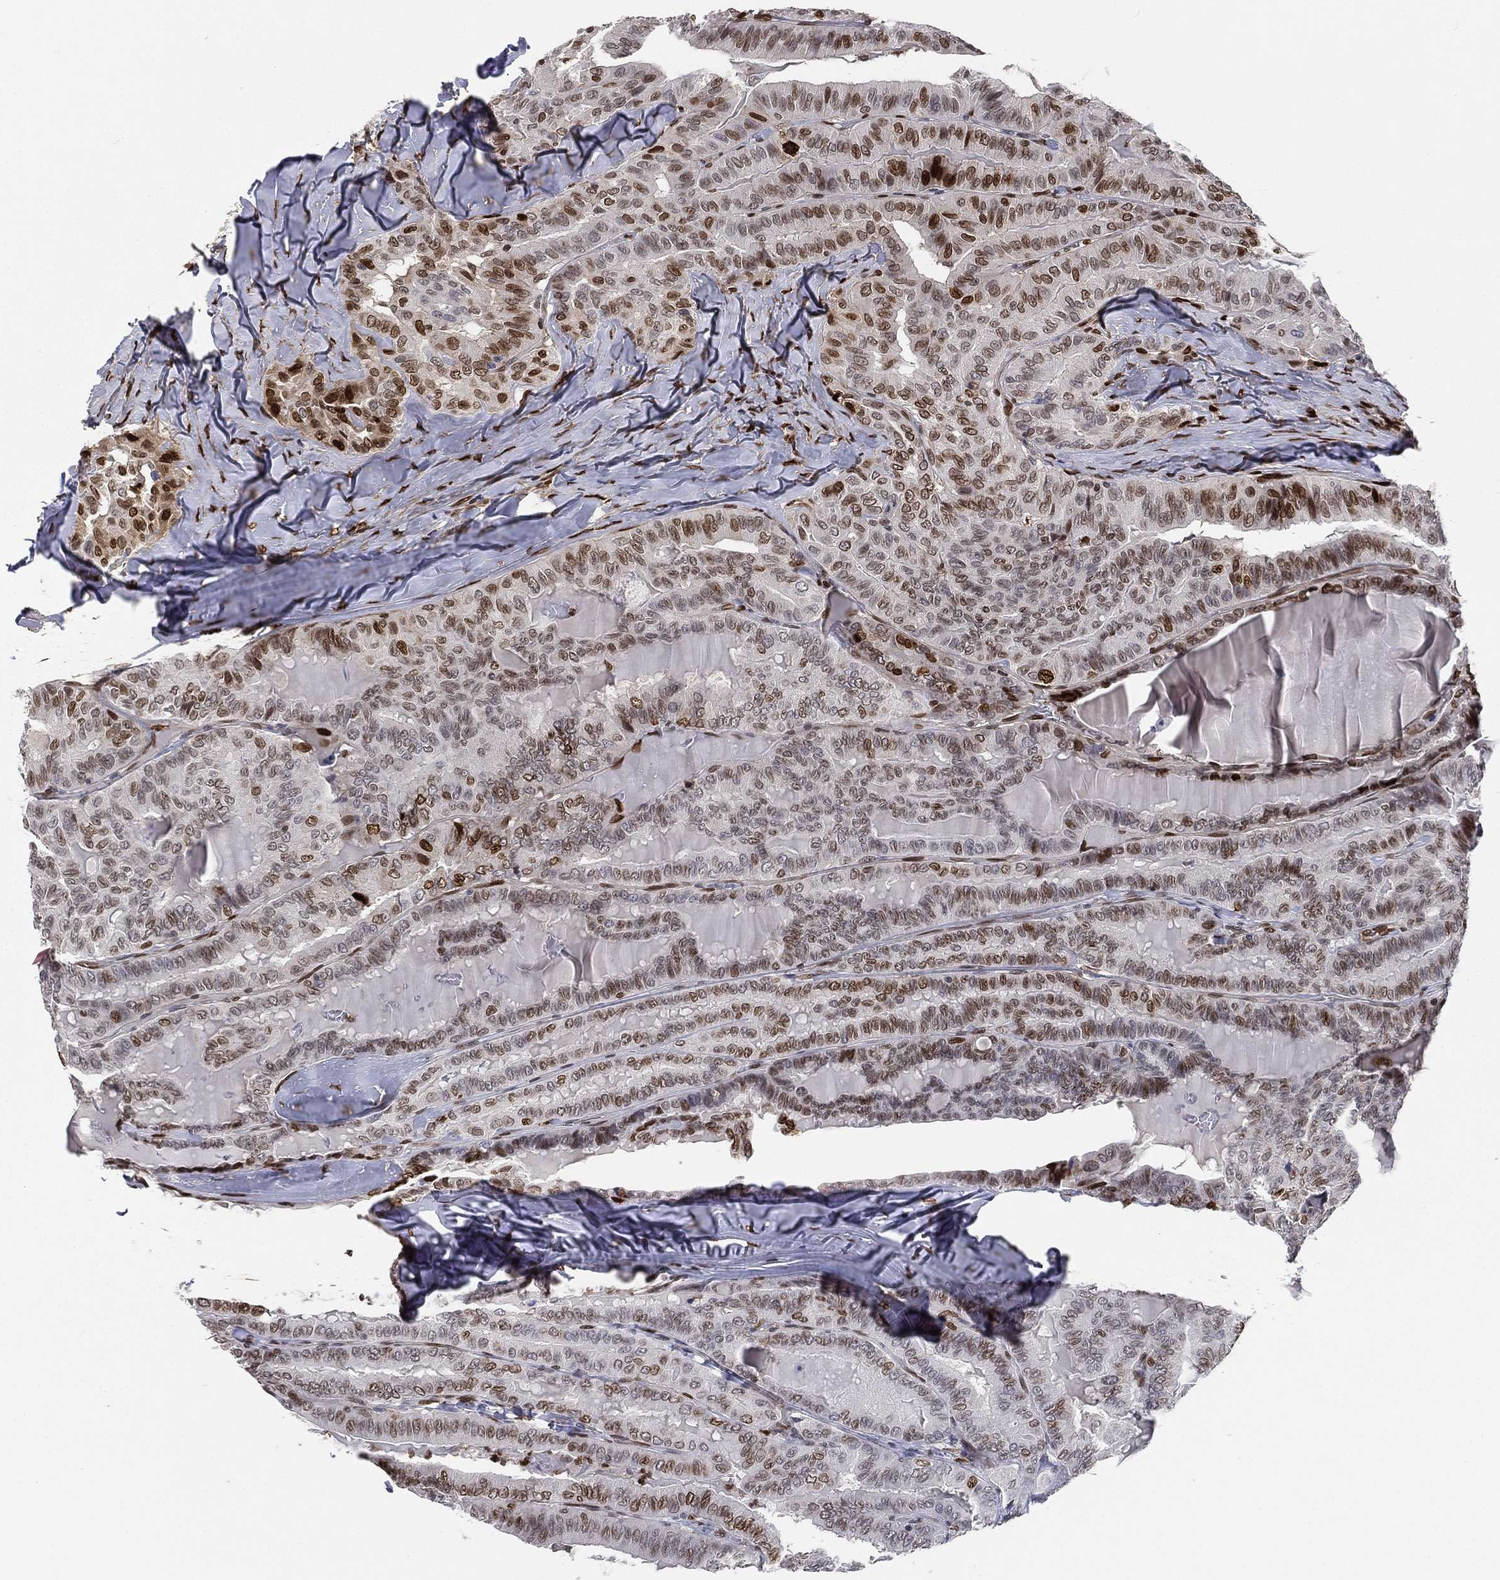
{"staining": {"intensity": "strong", "quantity": "<25%", "location": "nuclear"}, "tissue": "thyroid cancer", "cell_type": "Tumor cells", "image_type": "cancer", "snomed": [{"axis": "morphology", "description": "Papillary adenocarcinoma, NOS"}, {"axis": "topography", "description": "Thyroid gland"}], "caption": "Tumor cells display strong nuclear expression in approximately <25% of cells in thyroid papillary adenocarcinoma.", "gene": "LMNB1", "patient": {"sex": "female", "age": 68}}